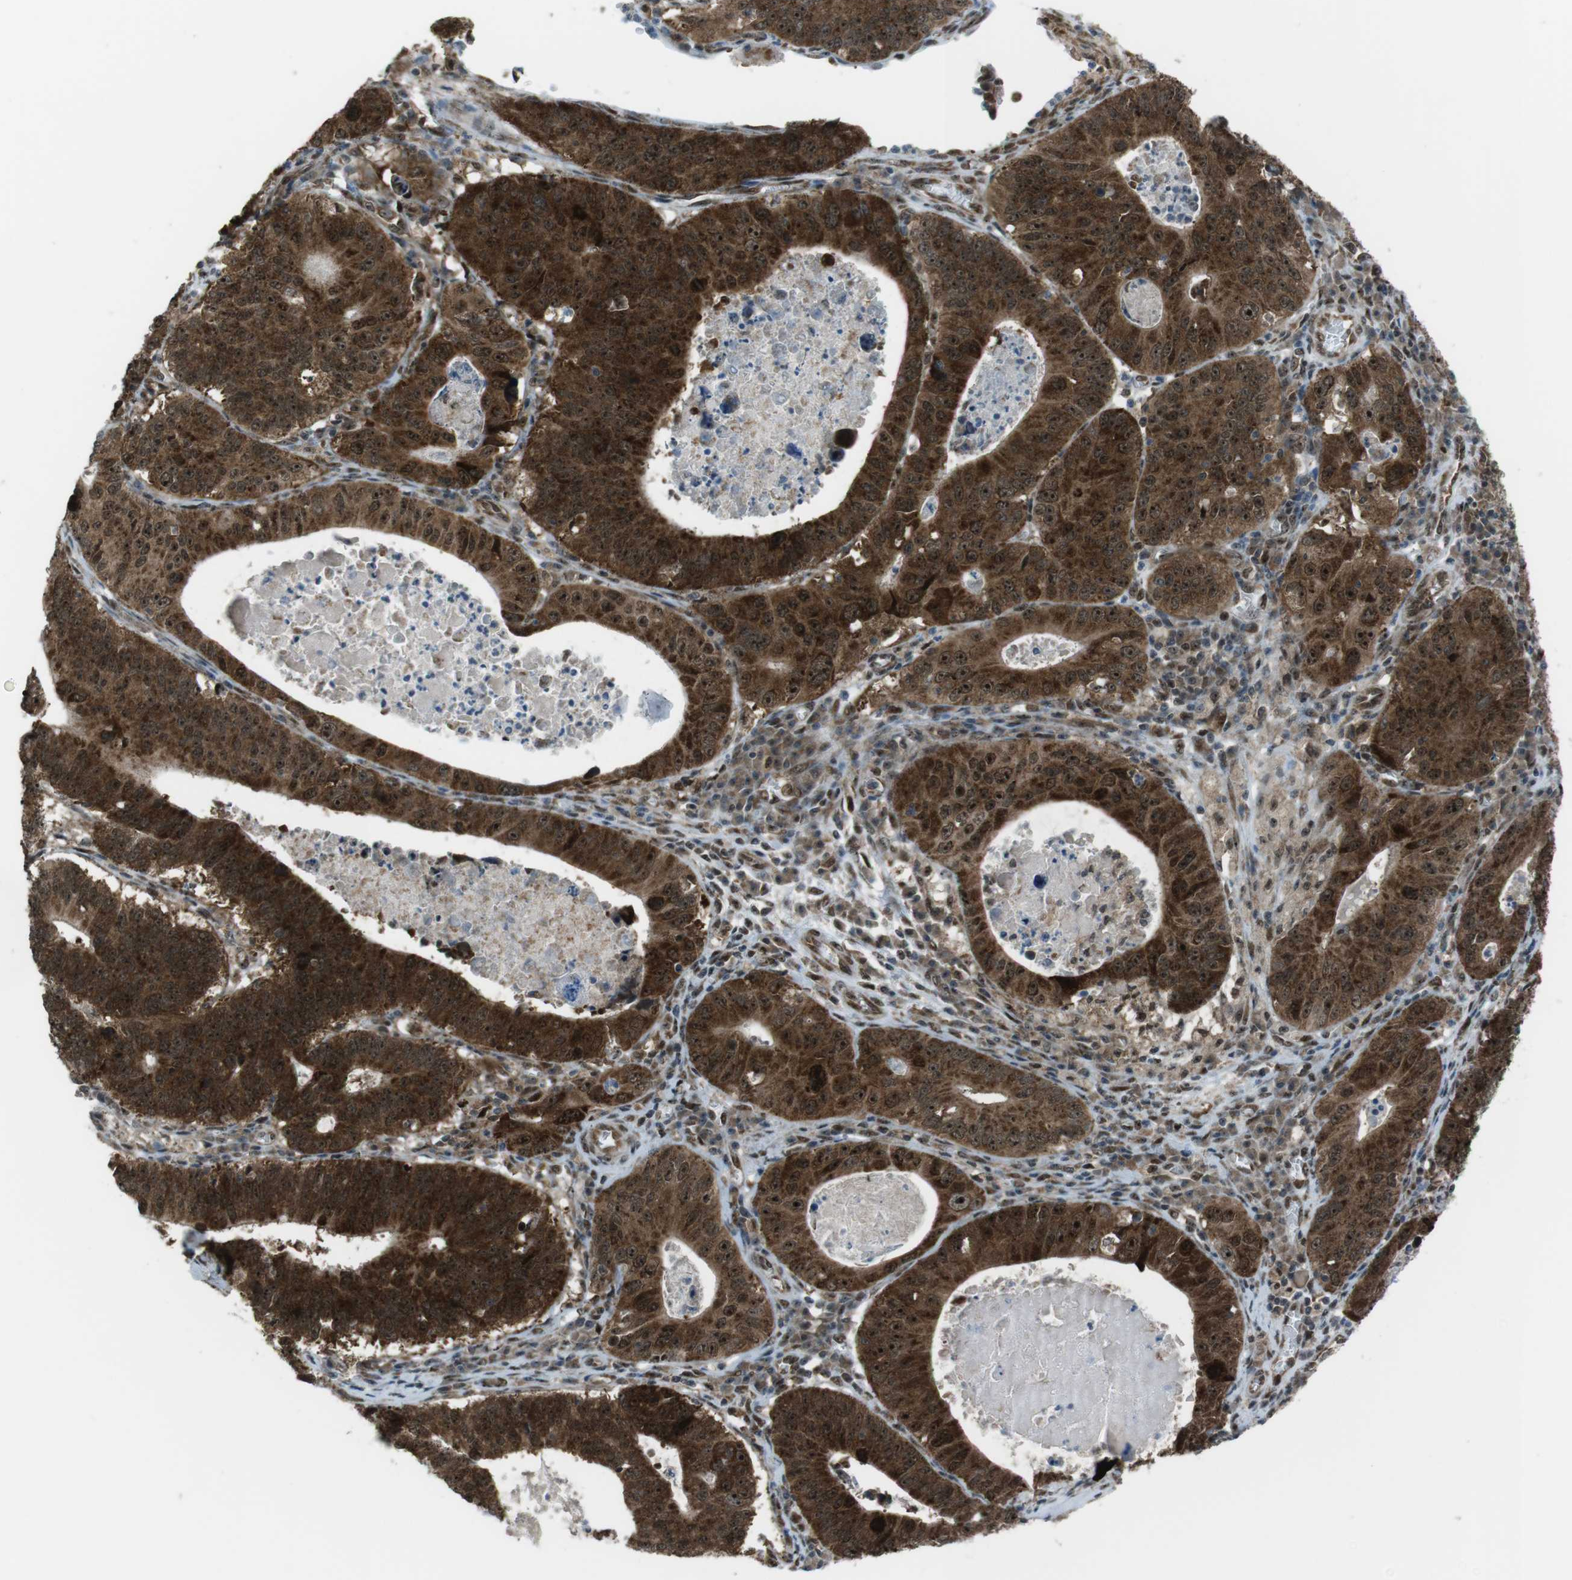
{"staining": {"intensity": "strong", "quantity": ">75%", "location": "cytoplasmic/membranous,nuclear"}, "tissue": "stomach cancer", "cell_type": "Tumor cells", "image_type": "cancer", "snomed": [{"axis": "morphology", "description": "Adenocarcinoma, NOS"}, {"axis": "topography", "description": "Stomach"}], "caption": "Protein expression analysis of human adenocarcinoma (stomach) reveals strong cytoplasmic/membranous and nuclear staining in approximately >75% of tumor cells.", "gene": "CSNK1D", "patient": {"sex": "male", "age": 59}}